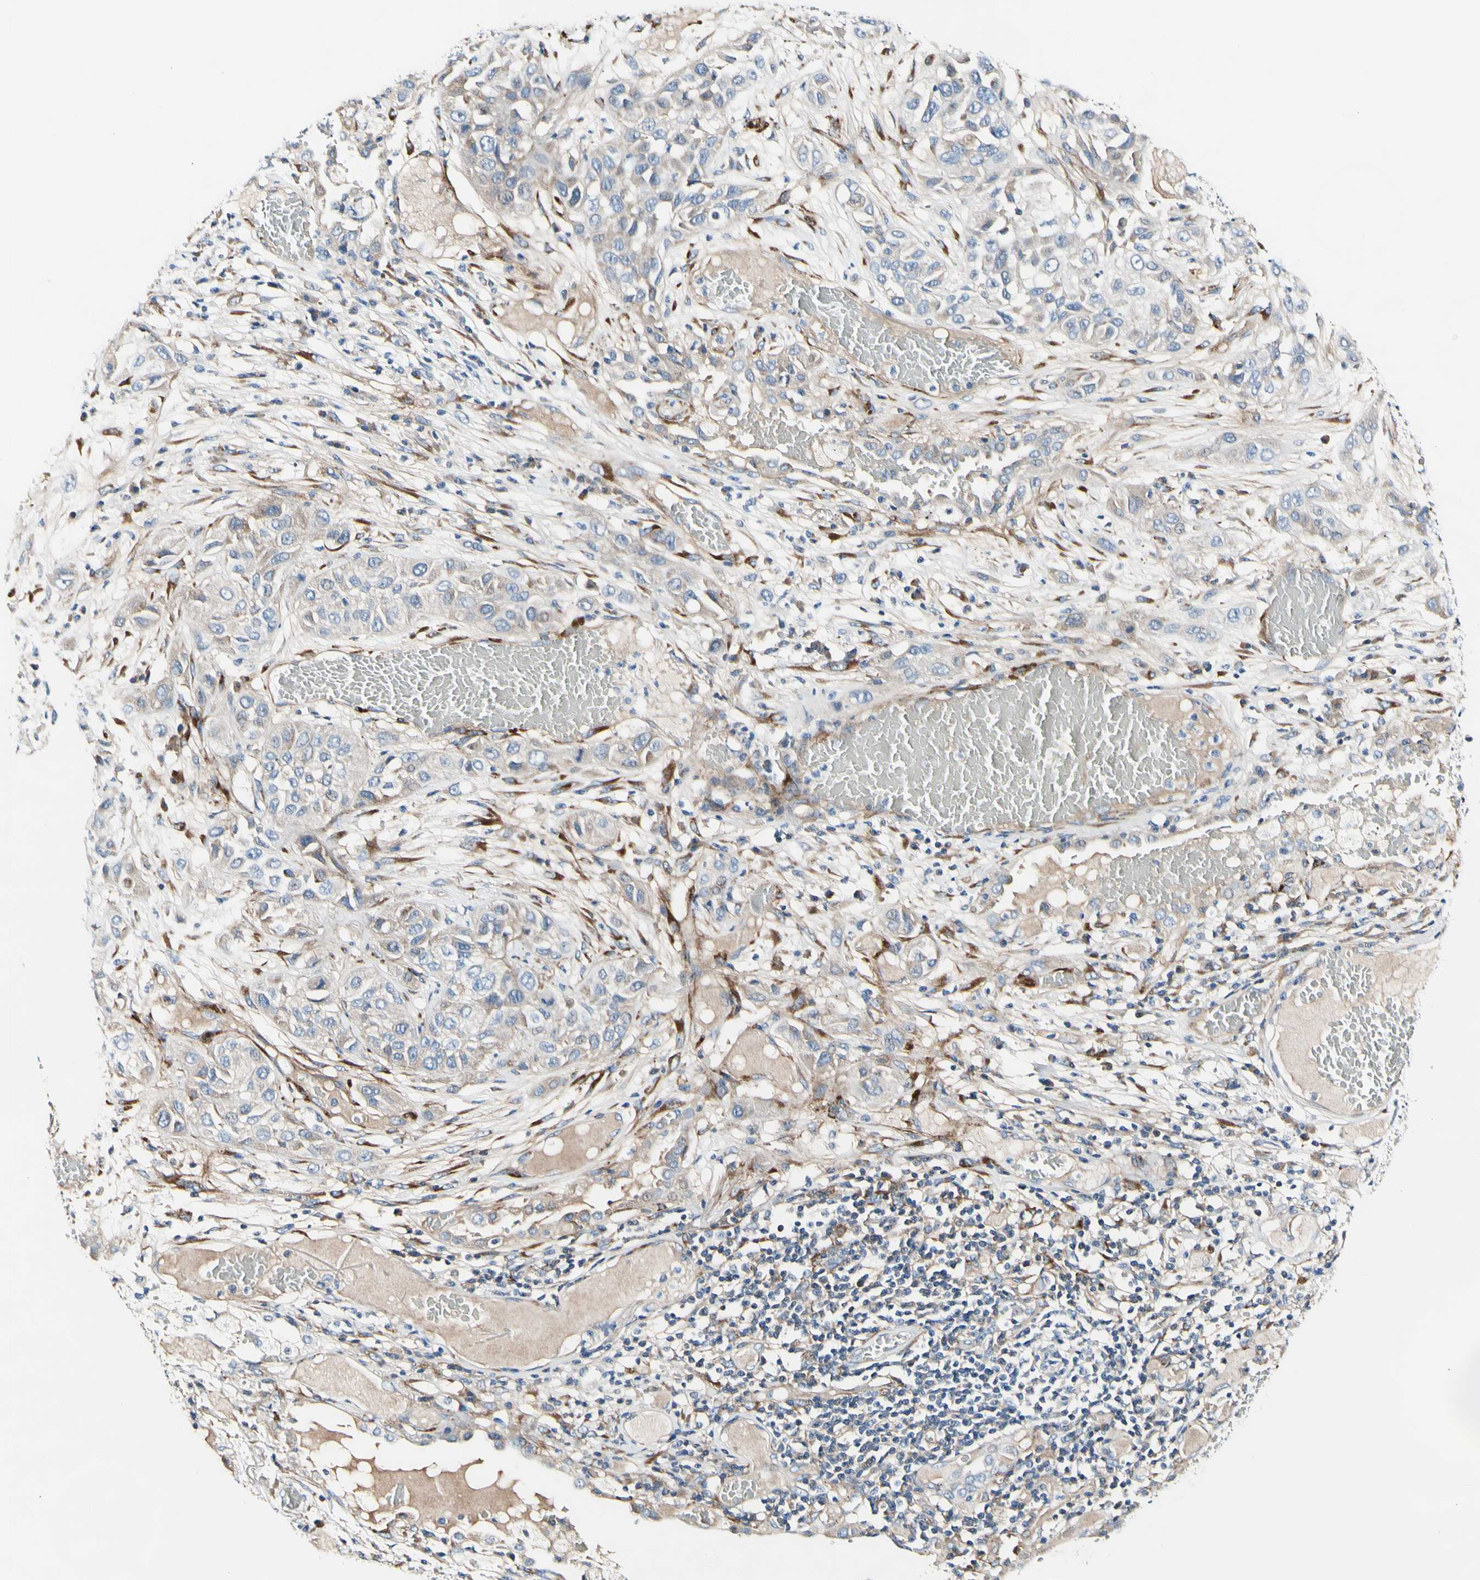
{"staining": {"intensity": "weak", "quantity": "<25%", "location": "cytoplasmic/membranous"}, "tissue": "lung cancer", "cell_type": "Tumor cells", "image_type": "cancer", "snomed": [{"axis": "morphology", "description": "Squamous cell carcinoma, NOS"}, {"axis": "topography", "description": "Lung"}], "caption": "There is no significant expression in tumor cells of lung cancer.", "gene": "COL6A3", "patient": {"sex": "male", "age": 71}}